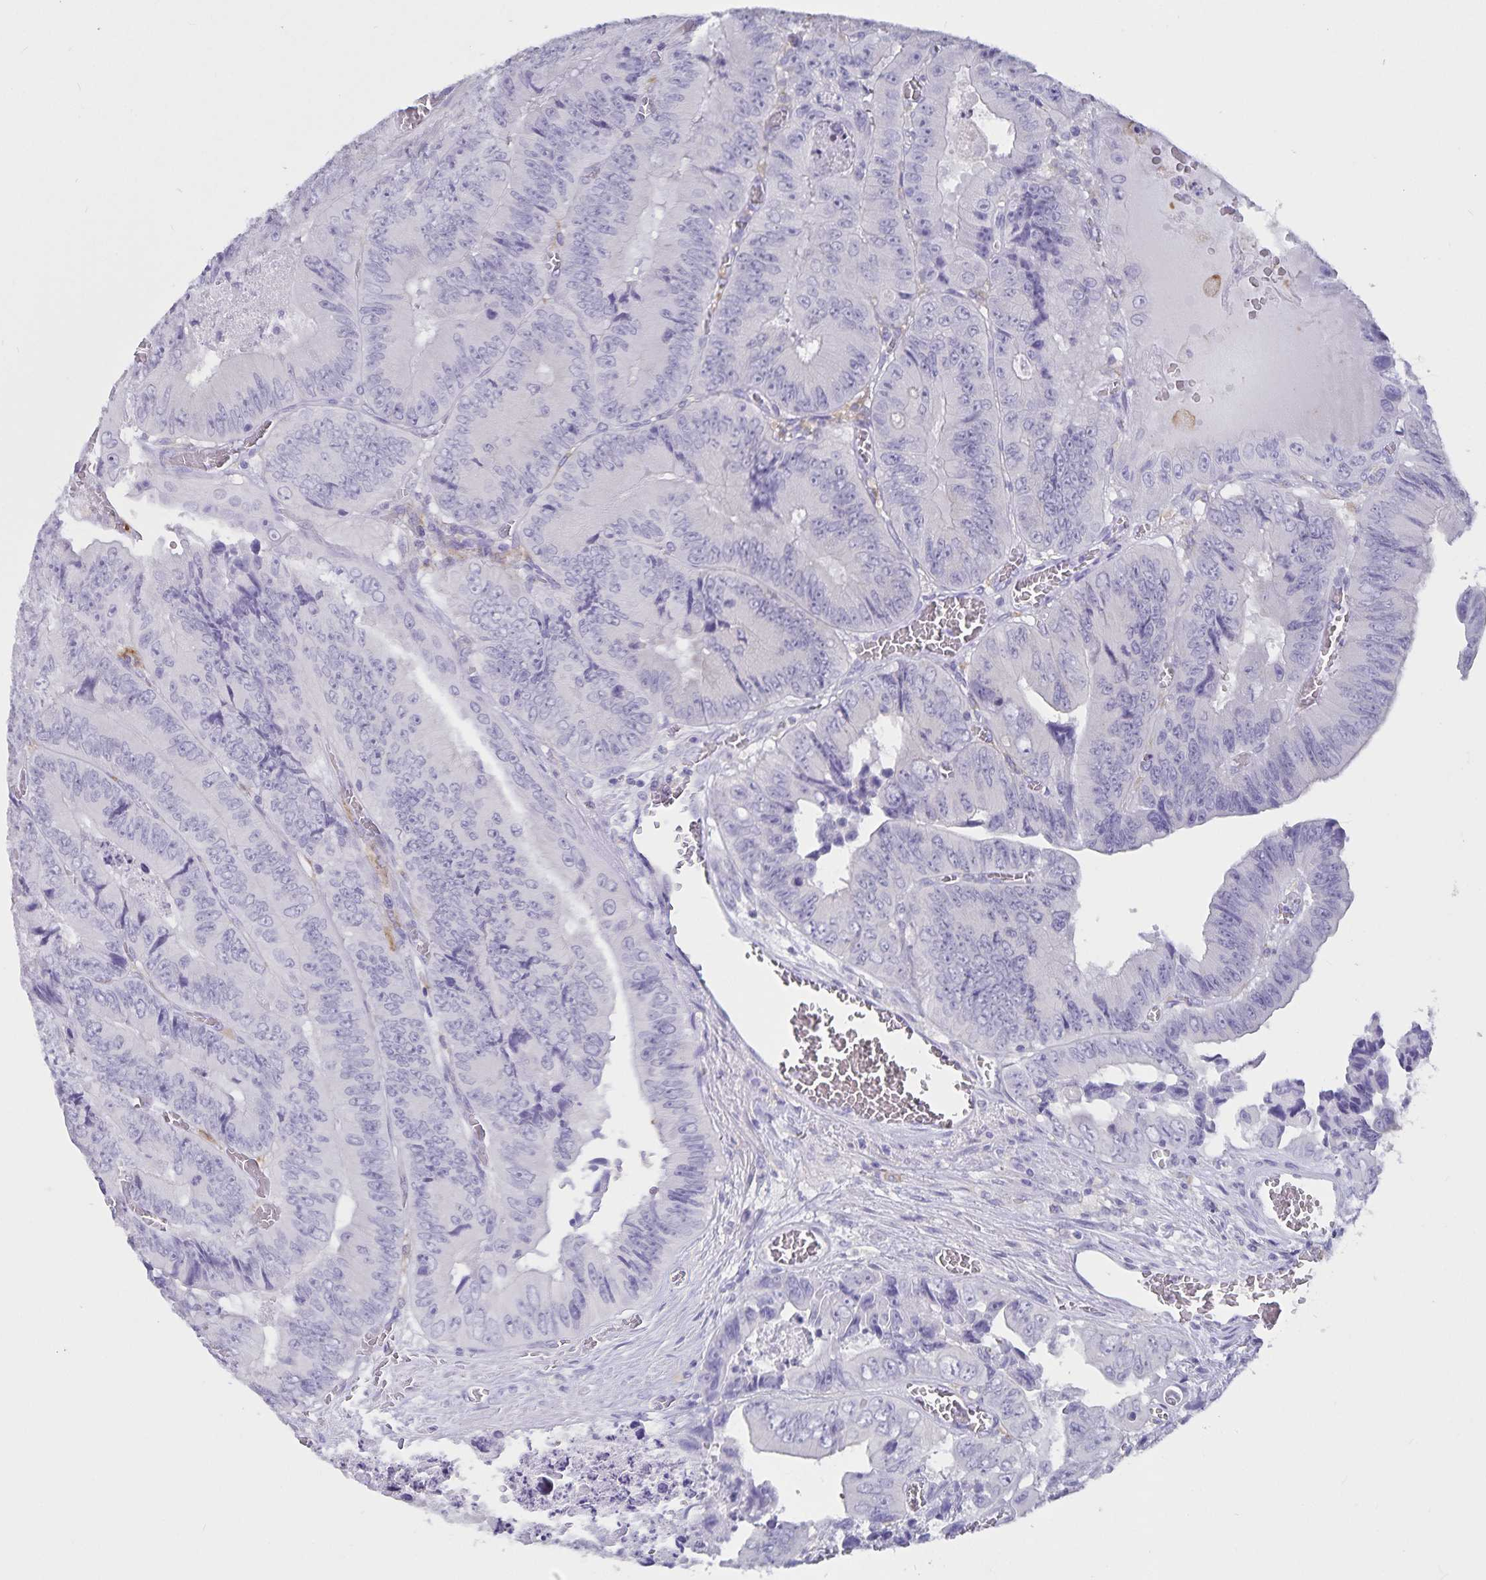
{"staining": {"intensity": "negative", "quantity": "none", "location": "none"}, "tissue": "colorectal cancer", "cell_type": "Tumor cells", "image_type": "cancer", "snomed": [{"axis": "morphology", "description": "Adenocarcinoma, NOS"}, {"axis": "topography", "description": "Colon"}], "caption": "This is an IHC image of colorectal cancer. There is no positivity in tumor cells.", "gene": "PLAC1", "patient": {"sex": "female", "age": 84}}